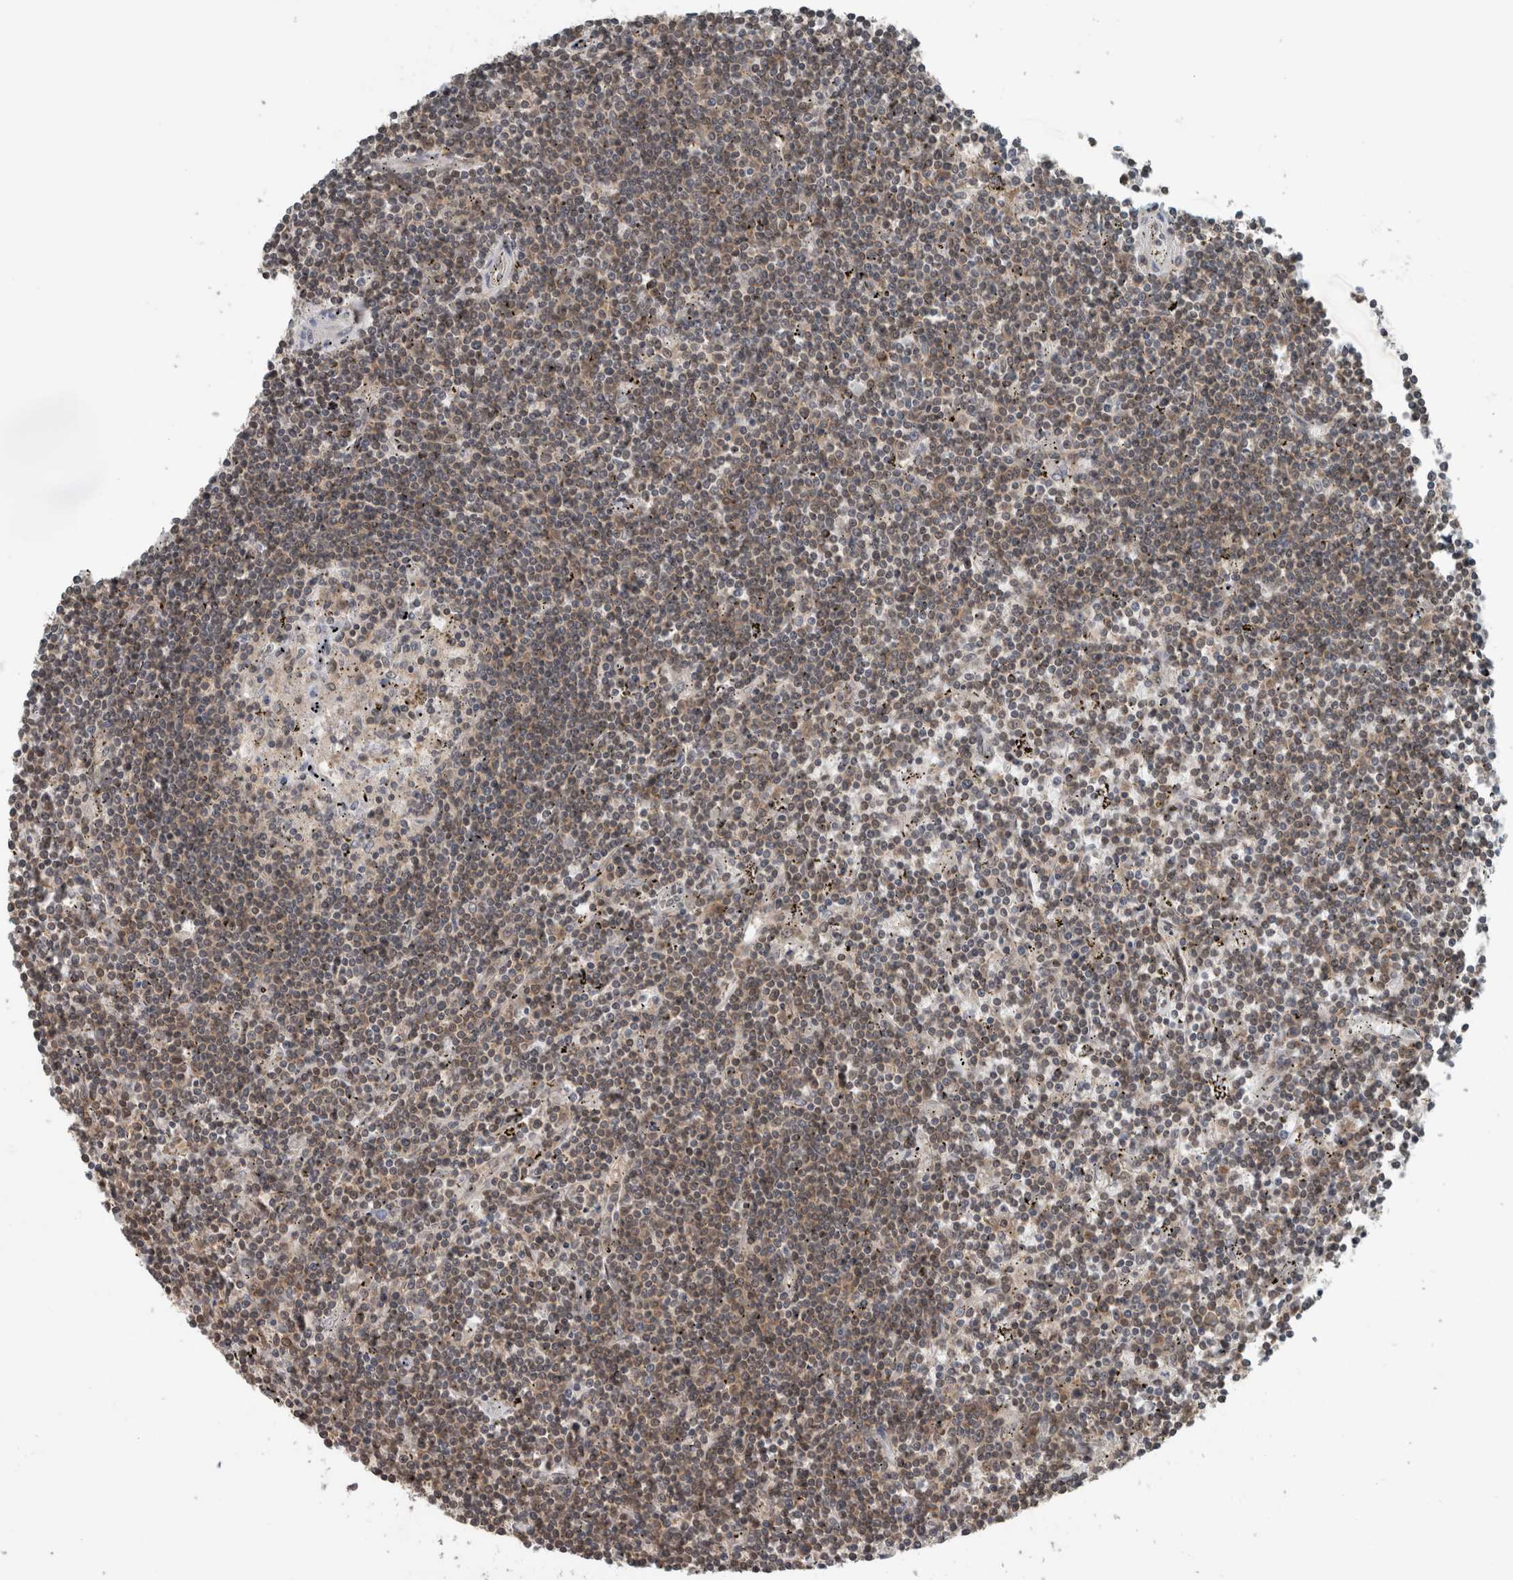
{"staining": {"intensity": "weak", "quantity": "25%-75%", "location": "cytoplasmic/membranous"}, "tissue": "lymphoma", "cell_type": "Tumor cells", "image_type": "cancer", "snomed": [{"axis": "morphology", "description": "Malignant lymphoma, non-Hodgkin's type, Low grade"}, {"axis": "topography", "description": "Spleen"}], "caption": "Lymphoma tissue displays weak cytoplasmic/membranous positivity in about 25%-75% of tumor cells, visualized by immunohistochemistry.", "gene": "SPAG7", "patient": {"sex": "male", "age": 76}}